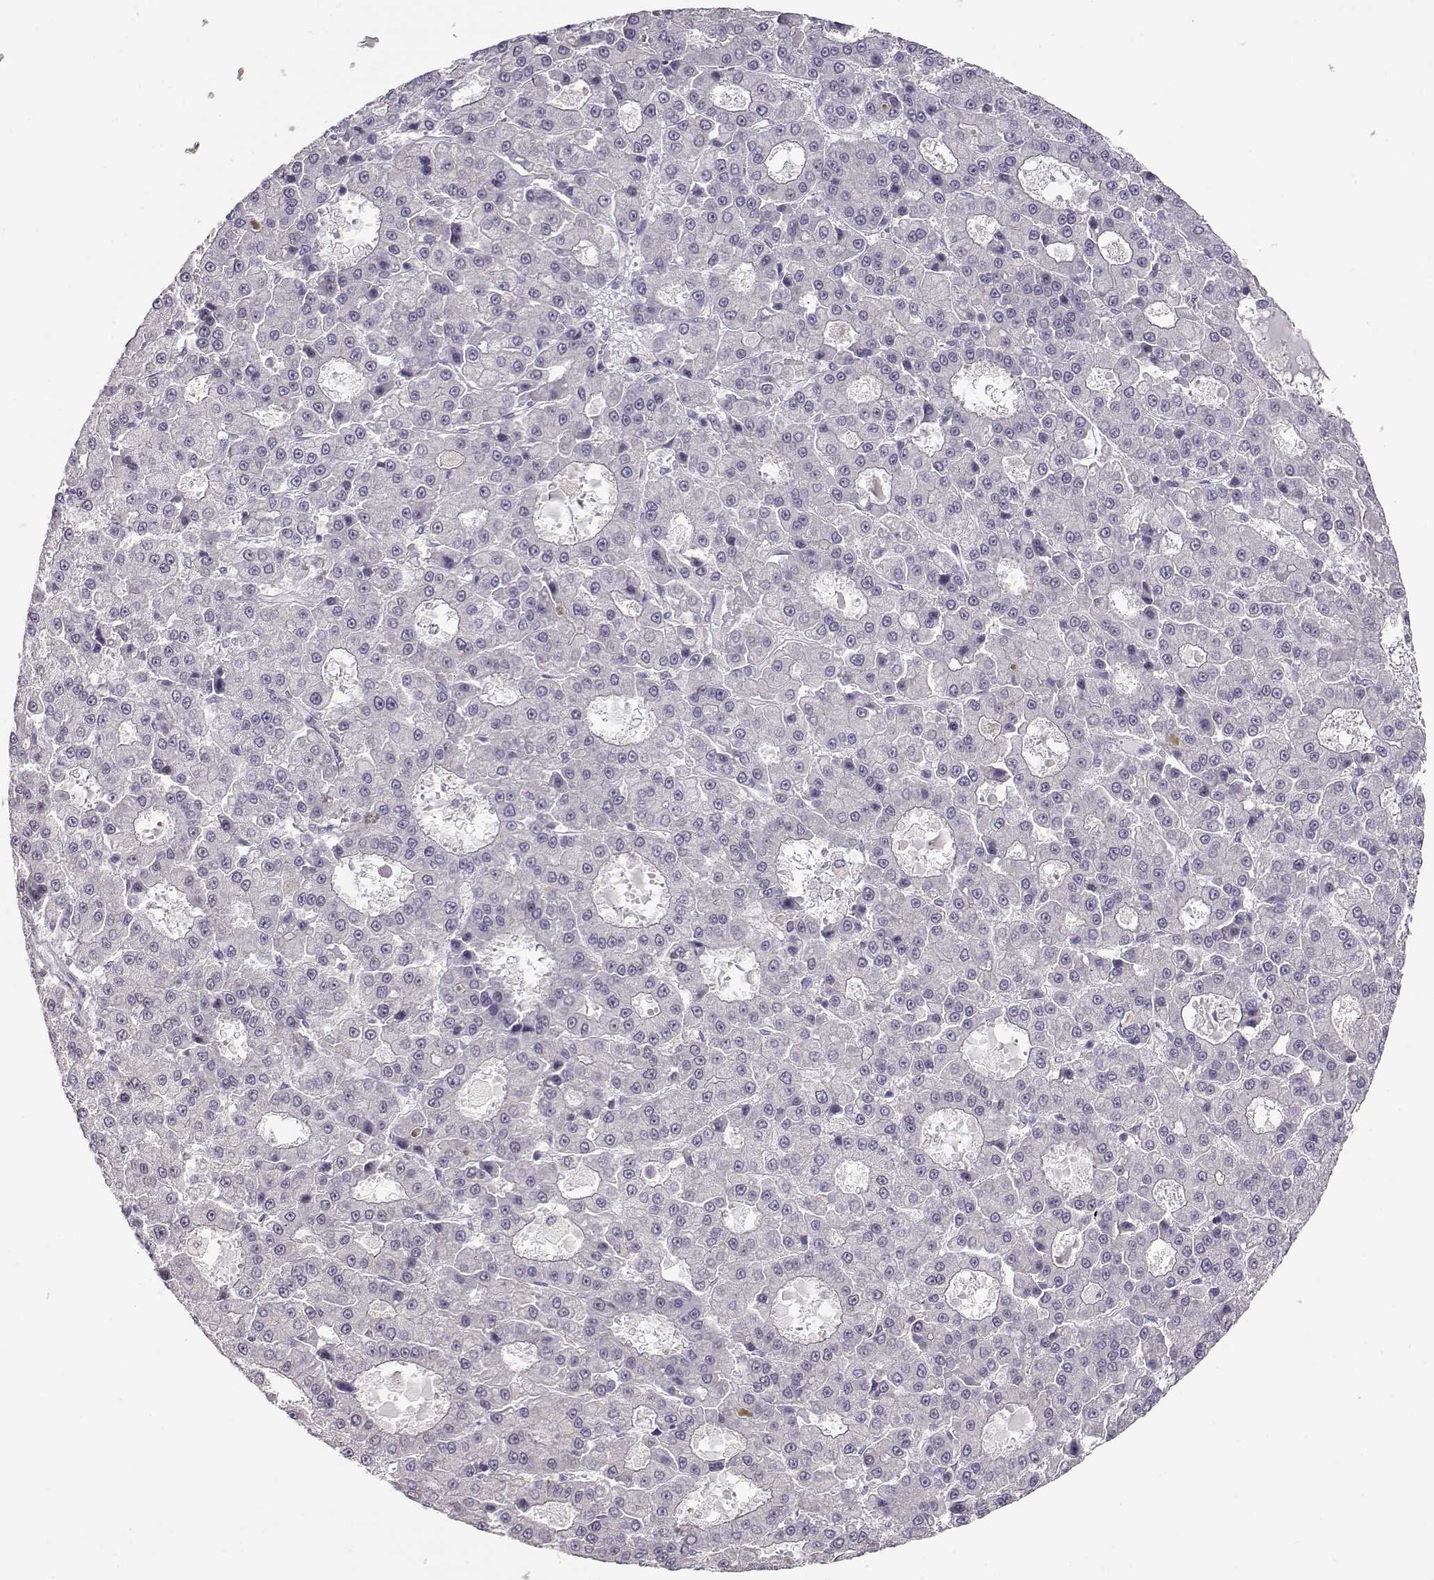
{"staining": {"intensity": "negative", "quantity": "none", "location": "none"}, "tissue": "liver cancer", "cell_type": "Tumor cells", "image_type": "cancer", "snomed": [{"axis": "morphology", "description": "Carcinoma, Hepatocellular, NOS"}, {"axis": "topography", "description": "Liver"}], "caption": "Human hepatocellular carcinoma (liver) stained for a protein using immunohistochemistry (IHC) shows no expression in tumor cells.", "gene": "TEPP", "patient": {"sex": "male", "age": 70}}